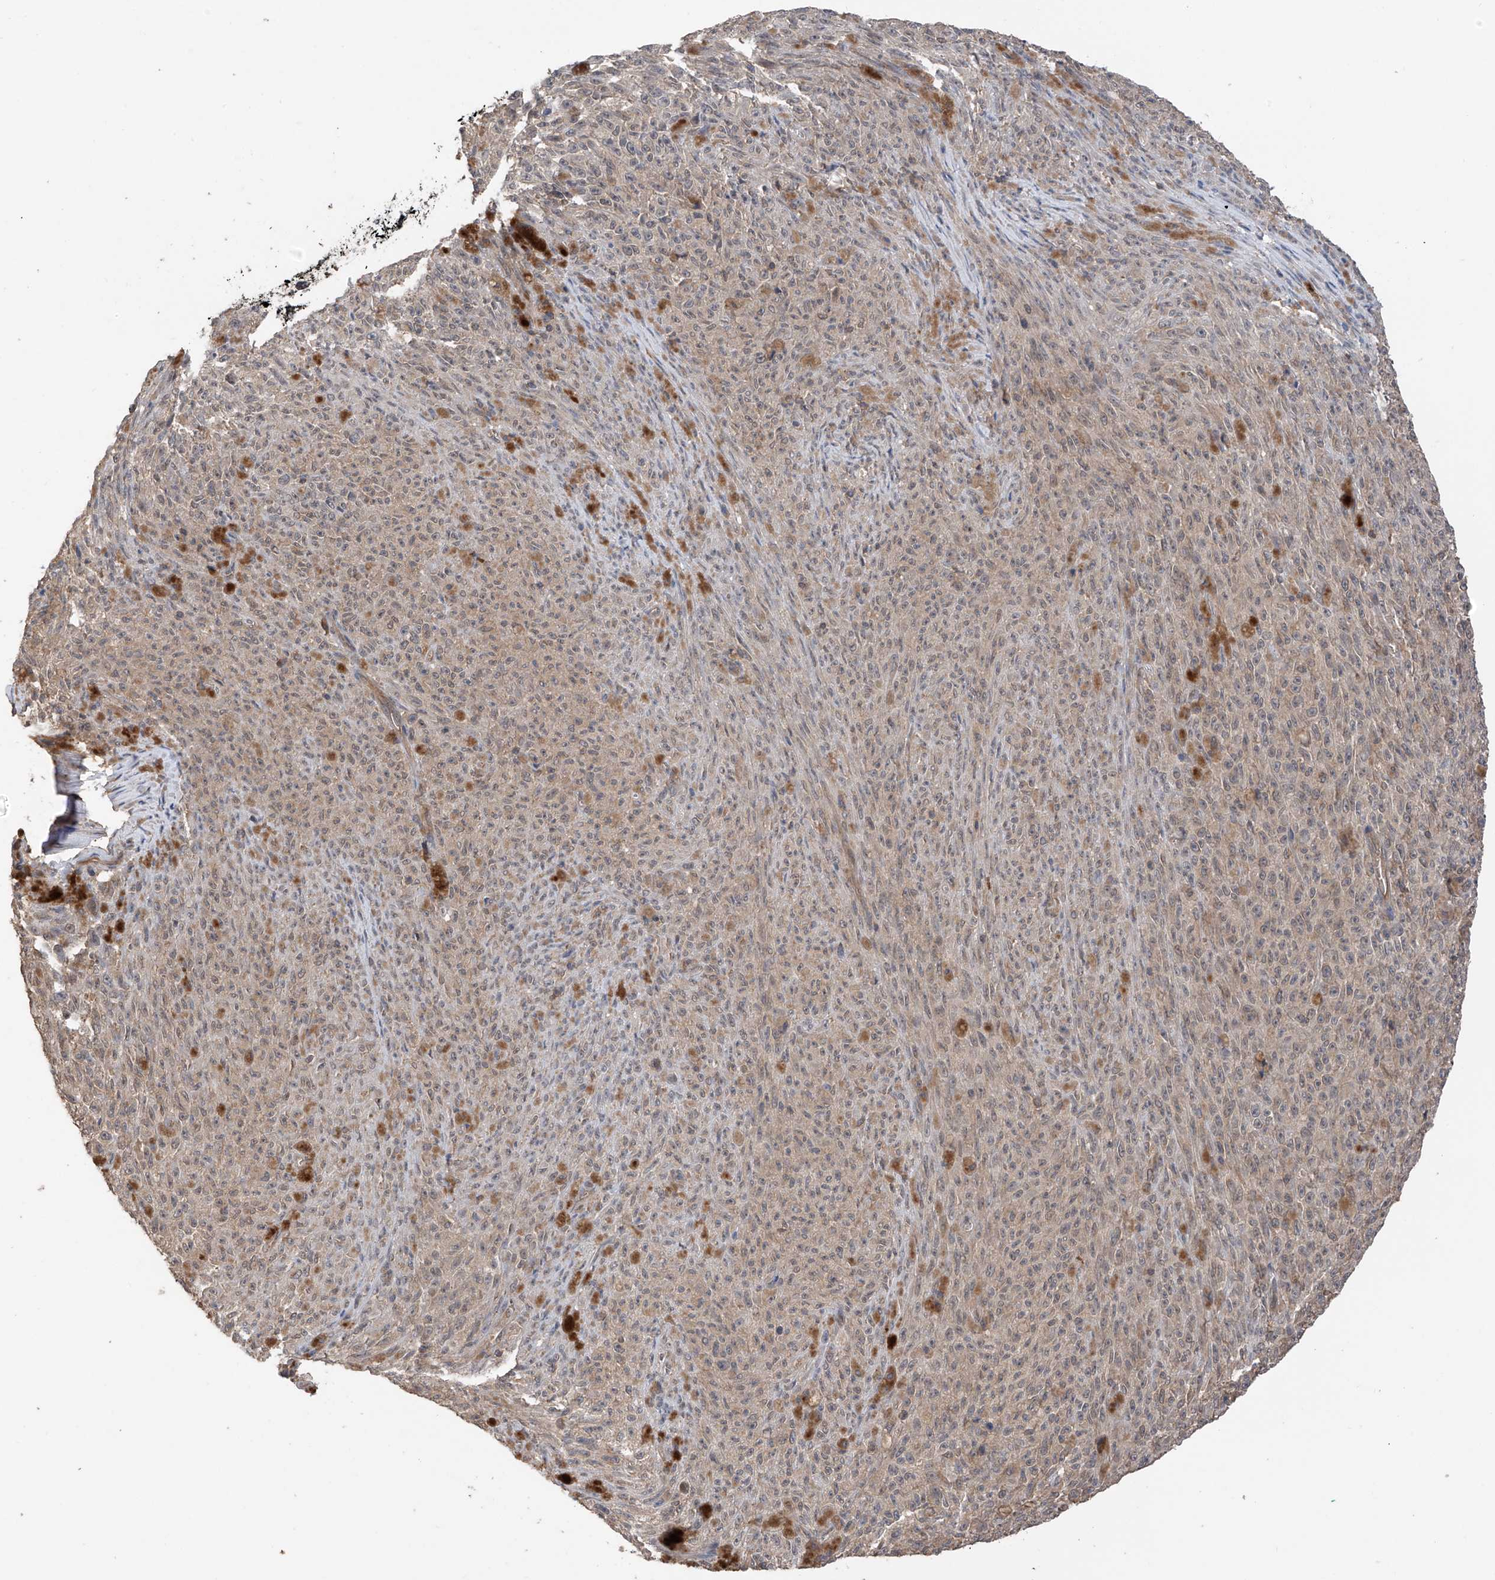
{"staining": {"intensity": "moderate", "quantity": ">75%", "location": "cytoplasmic/membranous"}, "tissue": "melanoma", "cell_type": "Tumor cells", "image_type": "cancer", "snomed": [{"axis": "morphology", "description": "Malignant melanoma, NOS"}, {"axis": "topography", "description": "Skin"}], "caption": "Brown immunohistochemical staining in malignant melanoma shows moderate cytoplasmic/membranous expression in about >75% of tumor cells.", "gene": "RPAIN", "patient": {"sex": "female", "age": 82}}